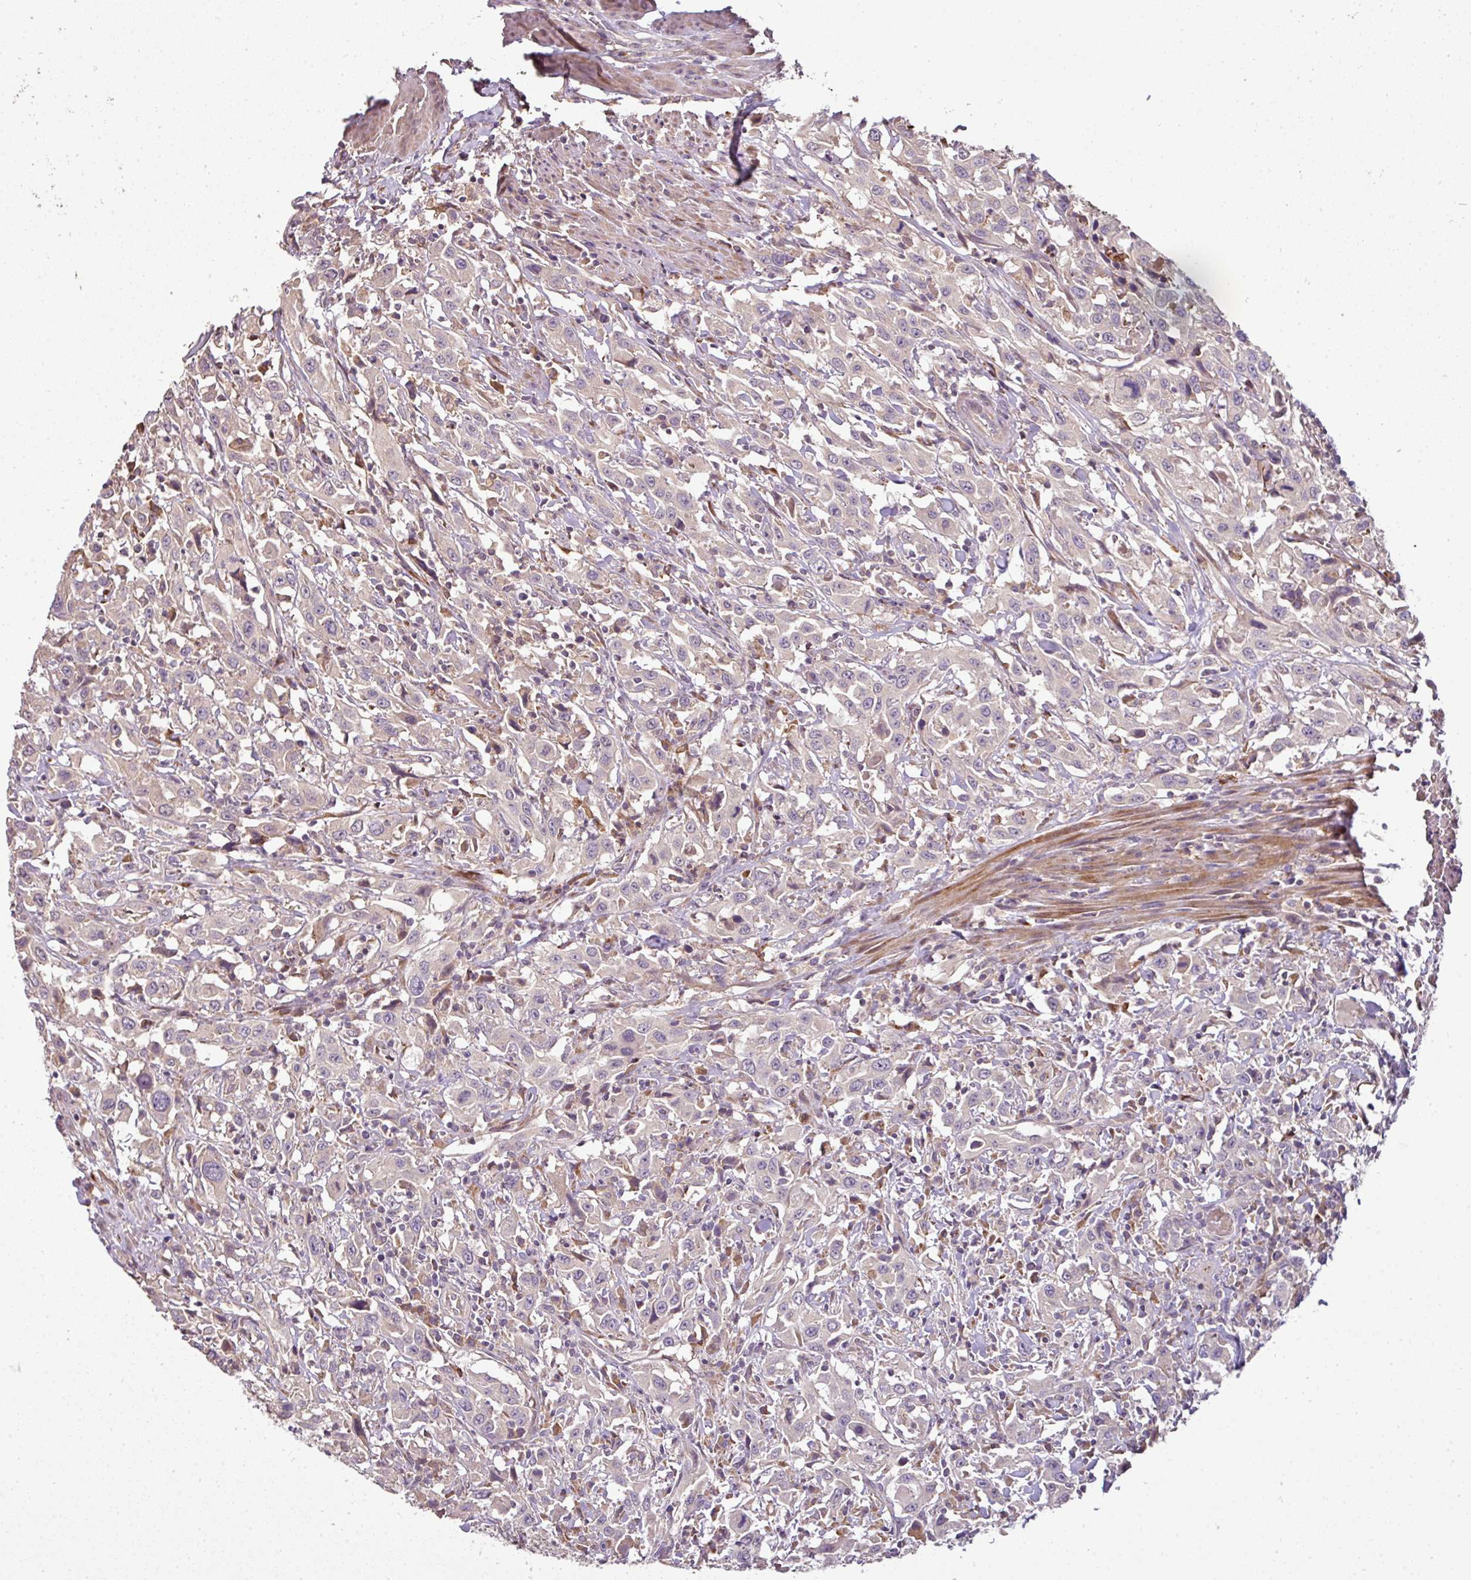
{"staining": {"intensity": "negative", "quantity": "none", "location": "none"}, "tissue": "urothelial cancer", "cell_type": "Tumor cells", "image_type": "cancer", "snomed": [{"axis": "morphology", "description": "Urothelial carcinoma, High grade"}, {"axis": "topography", "description": "Urinary bladder"}], "caption": "This is an immunohistochemistry histopathology image of human urothelial cancer. There is no staining in tumor cells.", "gene": "SPCS3", "patient": {"sex": "male", "age": 61}}